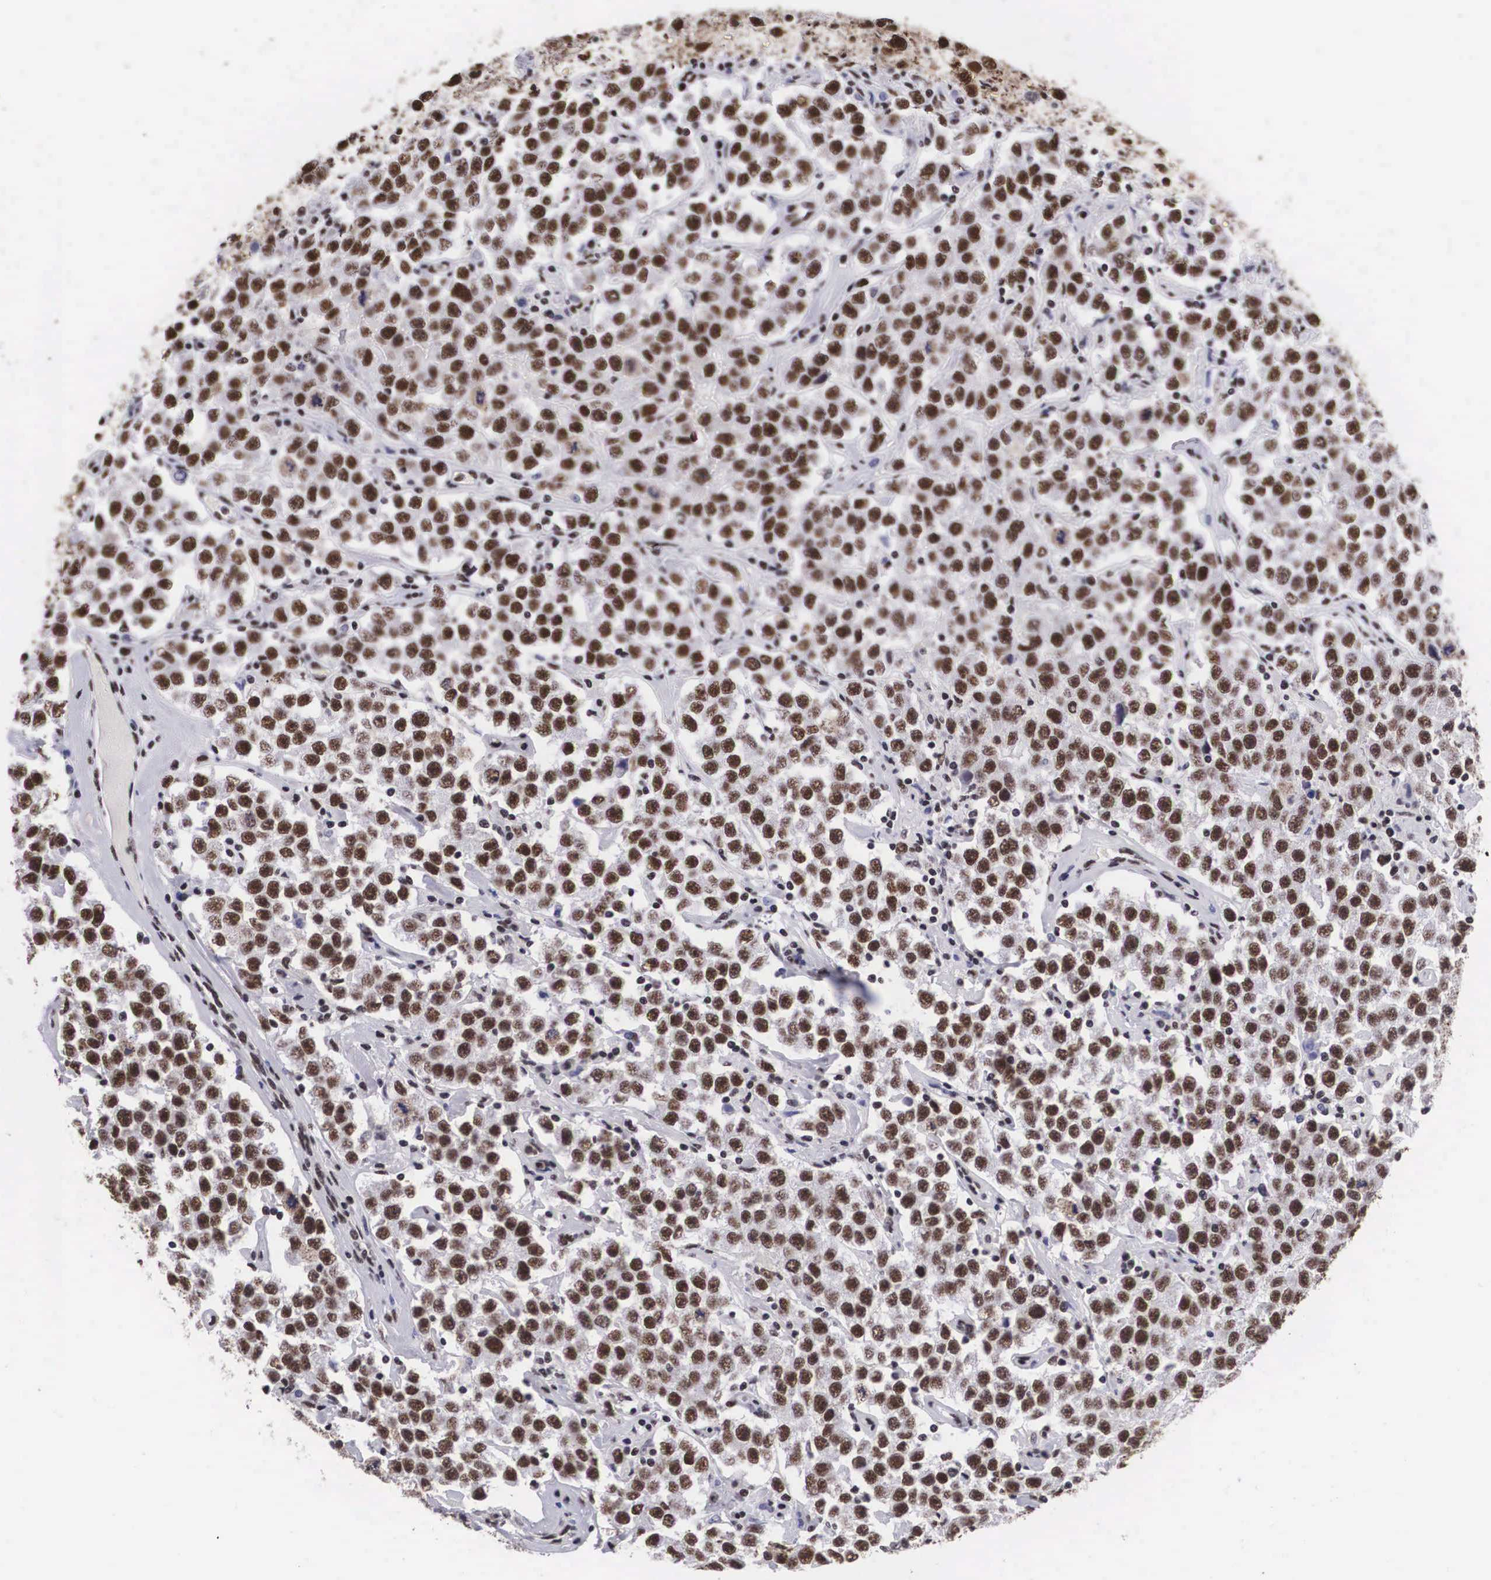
{"staining": {"intensity": "moderate", "quantity": ">75%", "location": "nuclear"}, "tissue": "testis cancer", "cell_type": "Tumor cells", "image_type": "cancer", "snomed": [{"axis": "morphology", "description": "Seminoma, NOS"}, {"axis": "topography", "description": "Testis"}], "caption": "About >75% of tumor cells in testis cancer reveal moderate nuclear protein staining as visualized by brown immunohistochemical staining.", "gene": "SF3A1", "patient": {"sex": "male", "age": 52}}